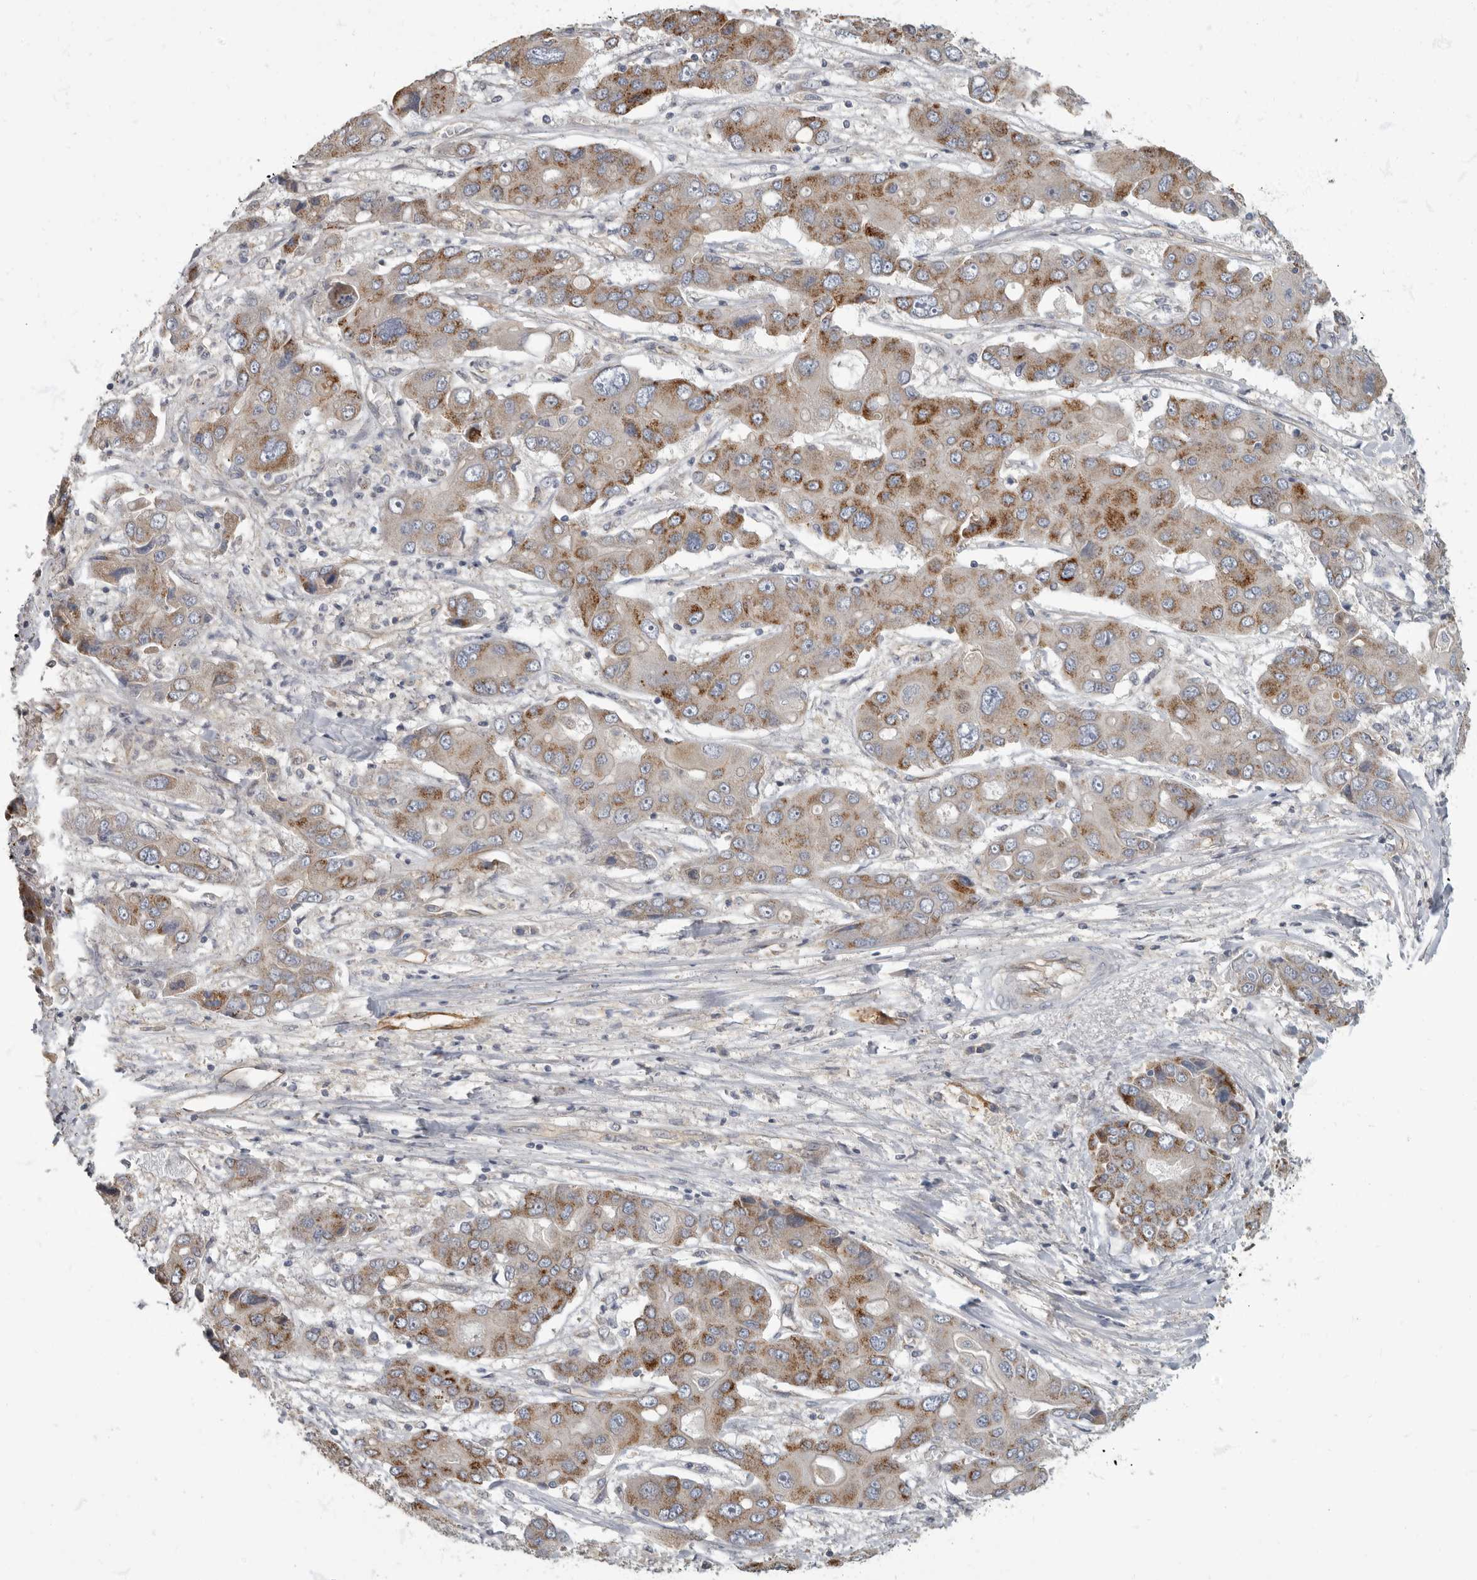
{"staining": {"intensity": "strong", "quantity": "25%-75%", "location": "cytoplasmic/membranous"}, "tissue": "liver cancer", "cell_type": "Tumor cells", "image_type": "cancer", "snomed": [{"axis": "morphology", "description": "Cholangiocarcinoma"}, {"axis": "topography", "description": "Liver"}], "caption": "High-magnification brightfield microscopy of liver cholangiocarcinoma stained with DAB (brown) and counterstained with hematoxylin (blue). tumor cells exhibit strong cytoplasmic/membranous positivity is seen in approximately25%-75% of cells.", "gene": "PDK1", "patient": {"sex": "male", "age": 67}}